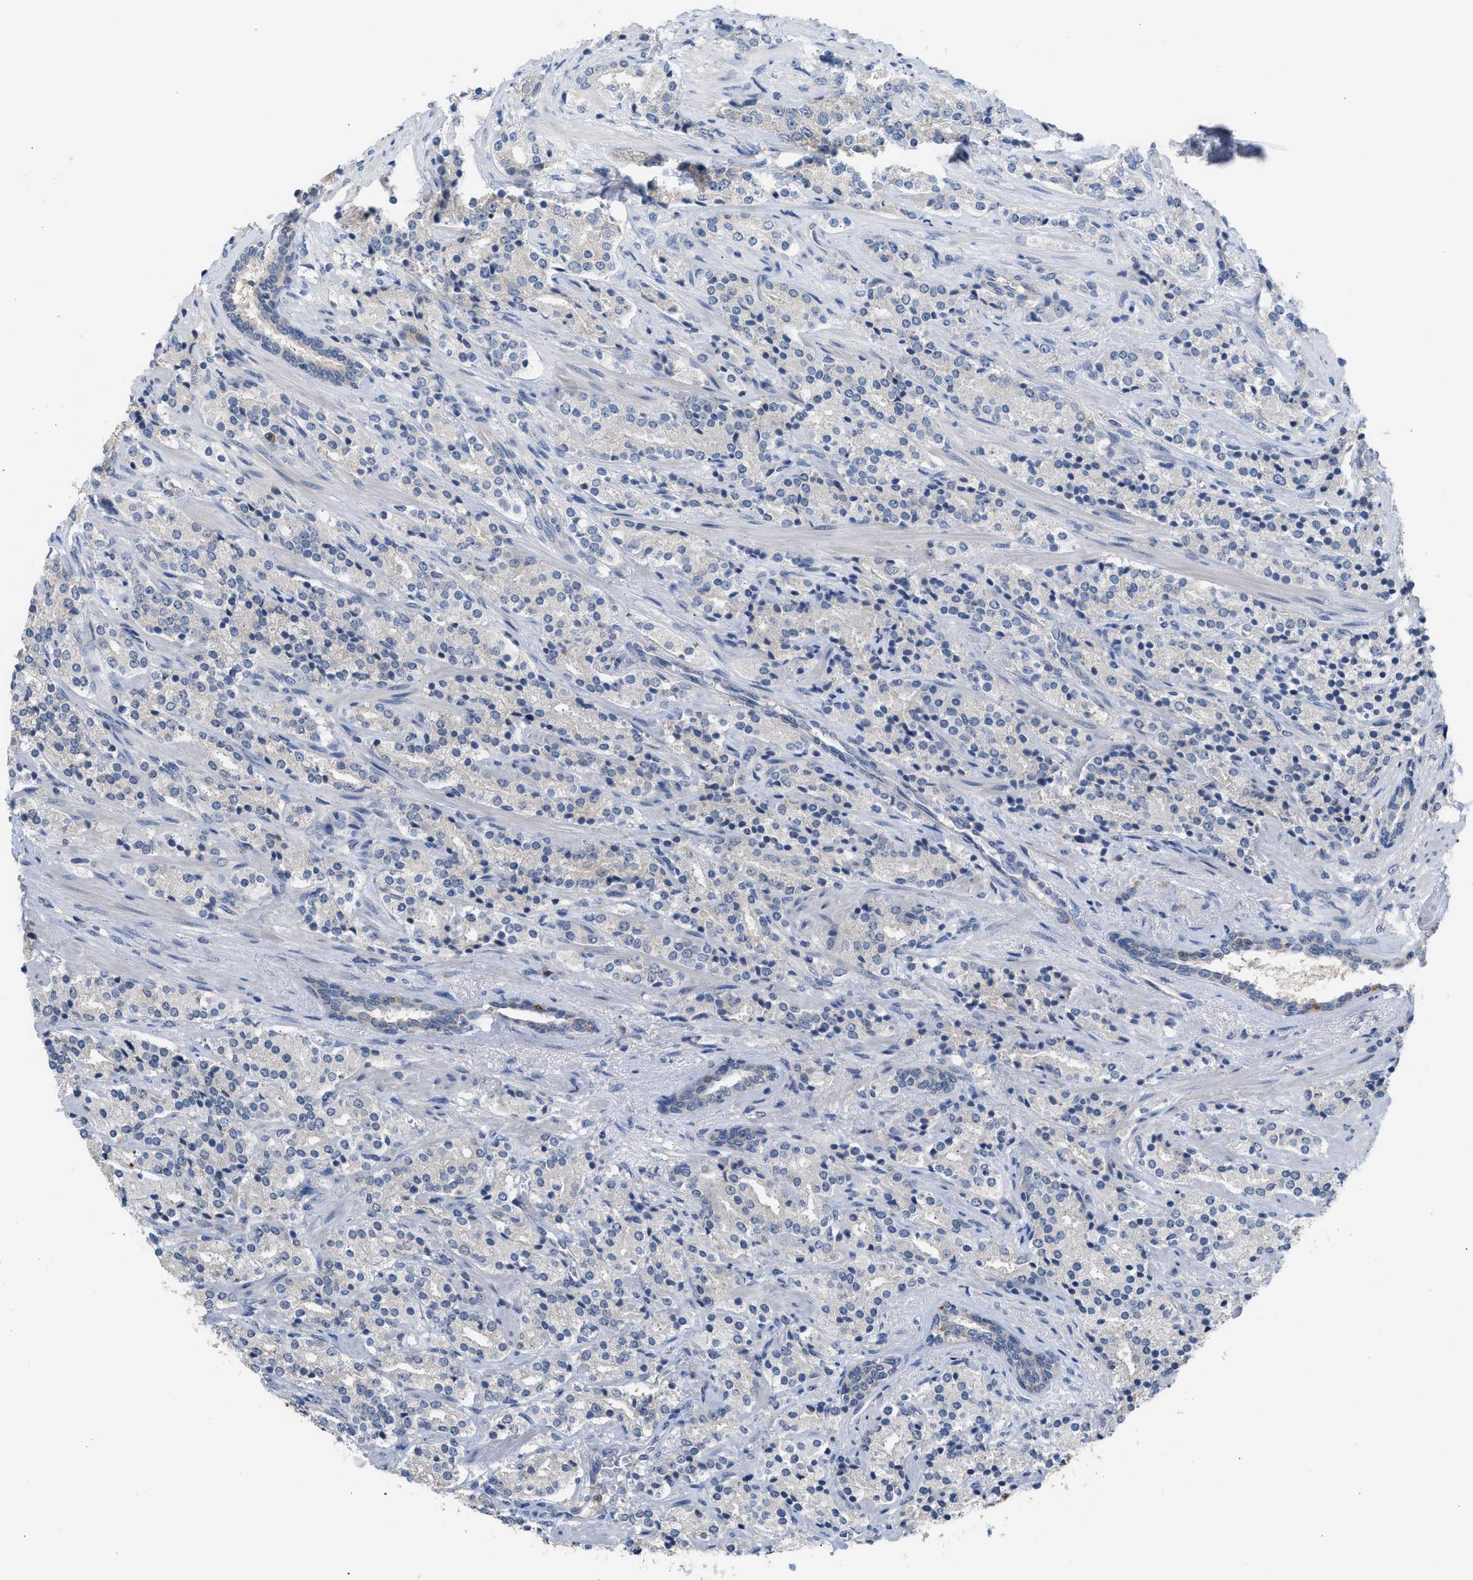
{"staining": {"intensity": "negative", "quantity": "none", "location": "none"}, "tissue": "prostate cancer", "cell_type": "Tumor cells", "image_type": "cancer", "snomed": [{"axis": "morphology", "description": "Adenocarcinoma, High grade"}, {"axis": "topography", "description": "Prostate"}], "caption": "Micrograph shows no significant protein expression in tumor cells of prostate cancer.", "gene": "RHBDF2", "patient": {"sex": "male", "age": 71}}